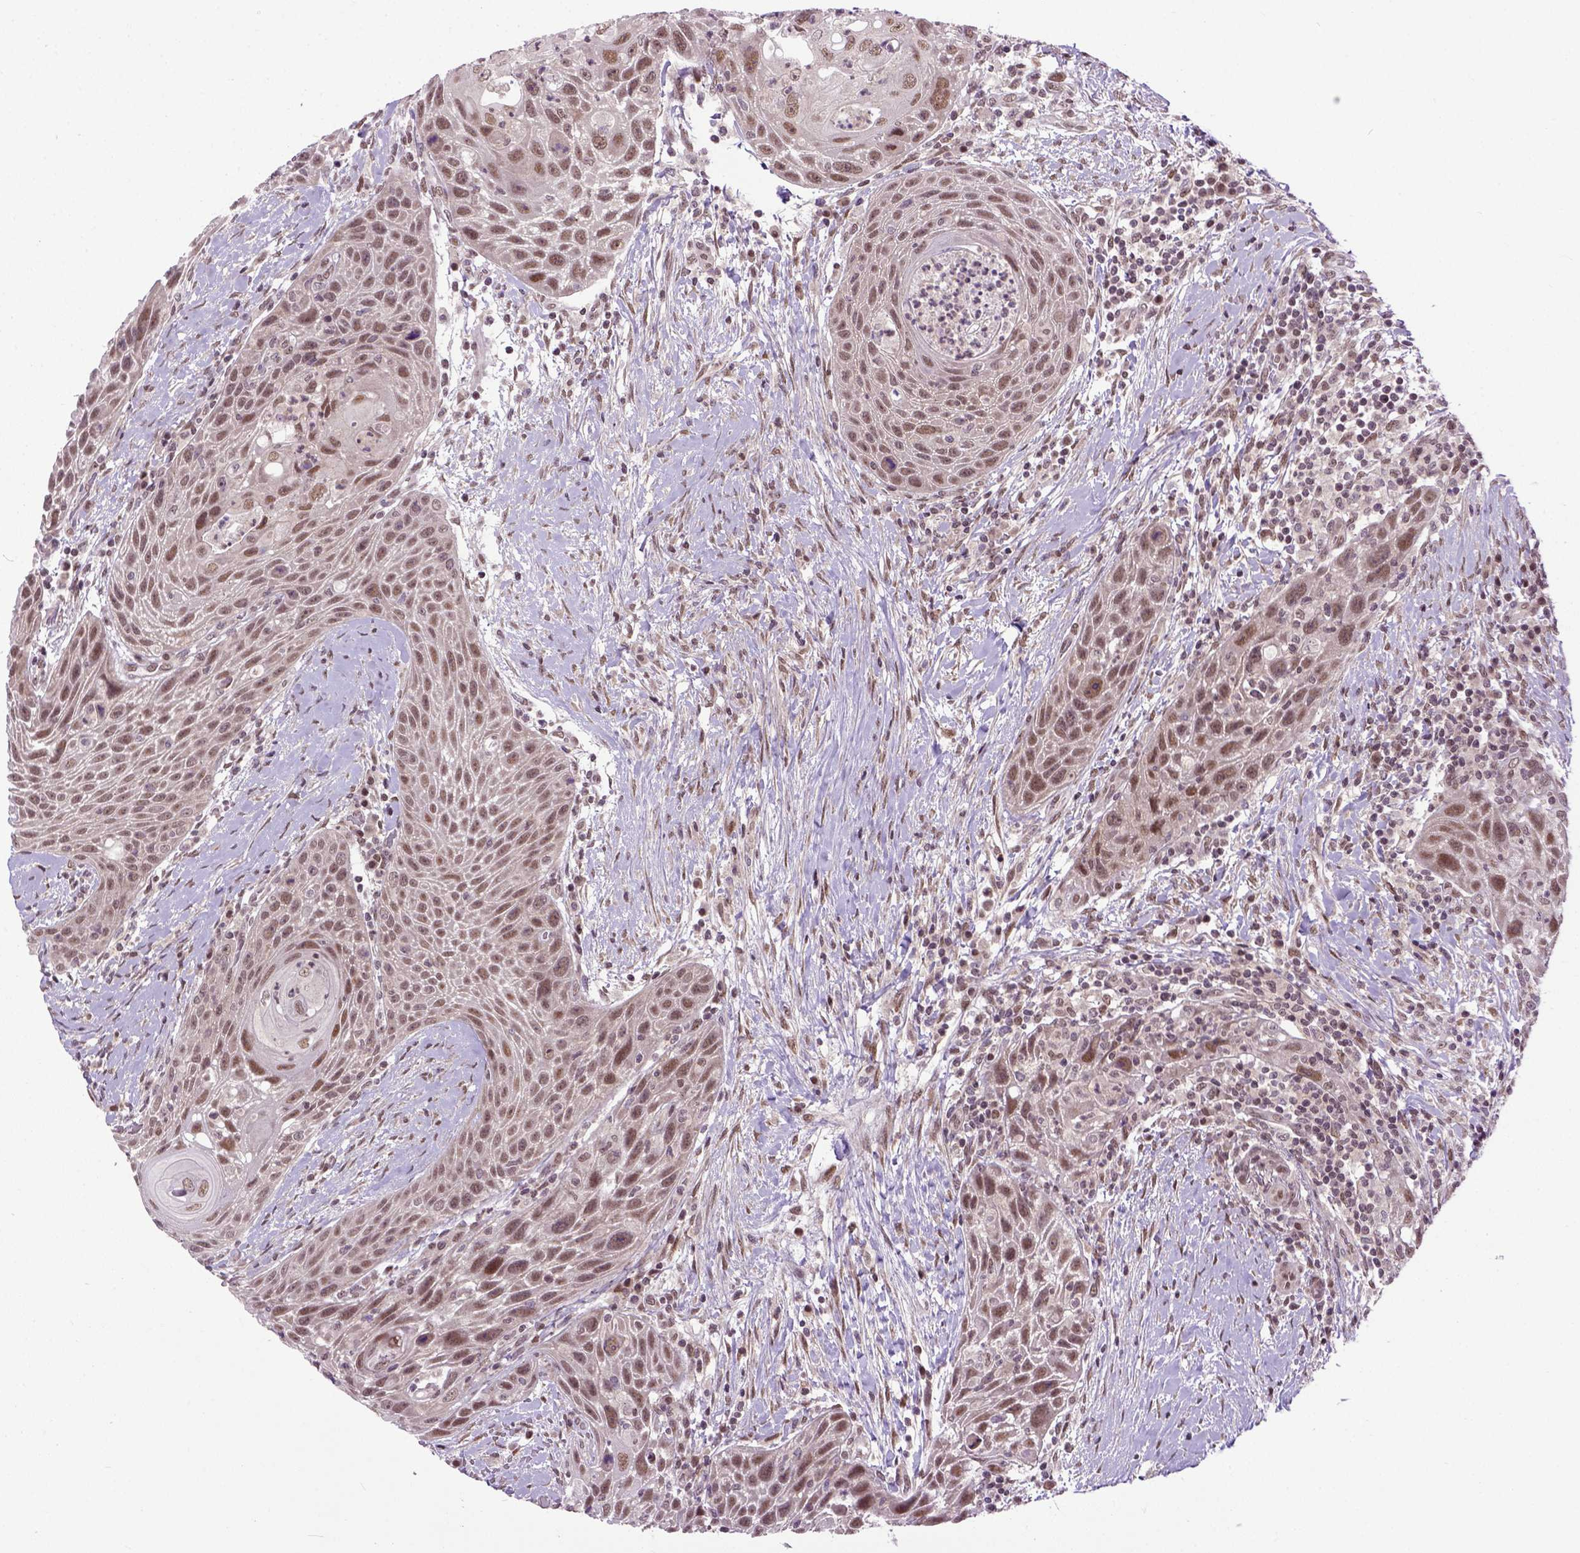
{"staining": {"intensity": "moderate", "quantity": ">75%", "location": "nuclear"}, "tissue": "head and neck cancer", "cell_type": "Tumor cells", "image_type": "cancer", "snomed": [{"axis": "morphology", "description": "Squamous cell carcinoma, NOS"}, {"axis": "topography", "description": "Head-Neck"}], "caption": "Human head and neck cancer (squamous cell carcinoma) stained with a protein marker demonstrates moderate staining in tumor cells.", "gene": "UBA3", "patient": {"sex": "male", "age": 69}}